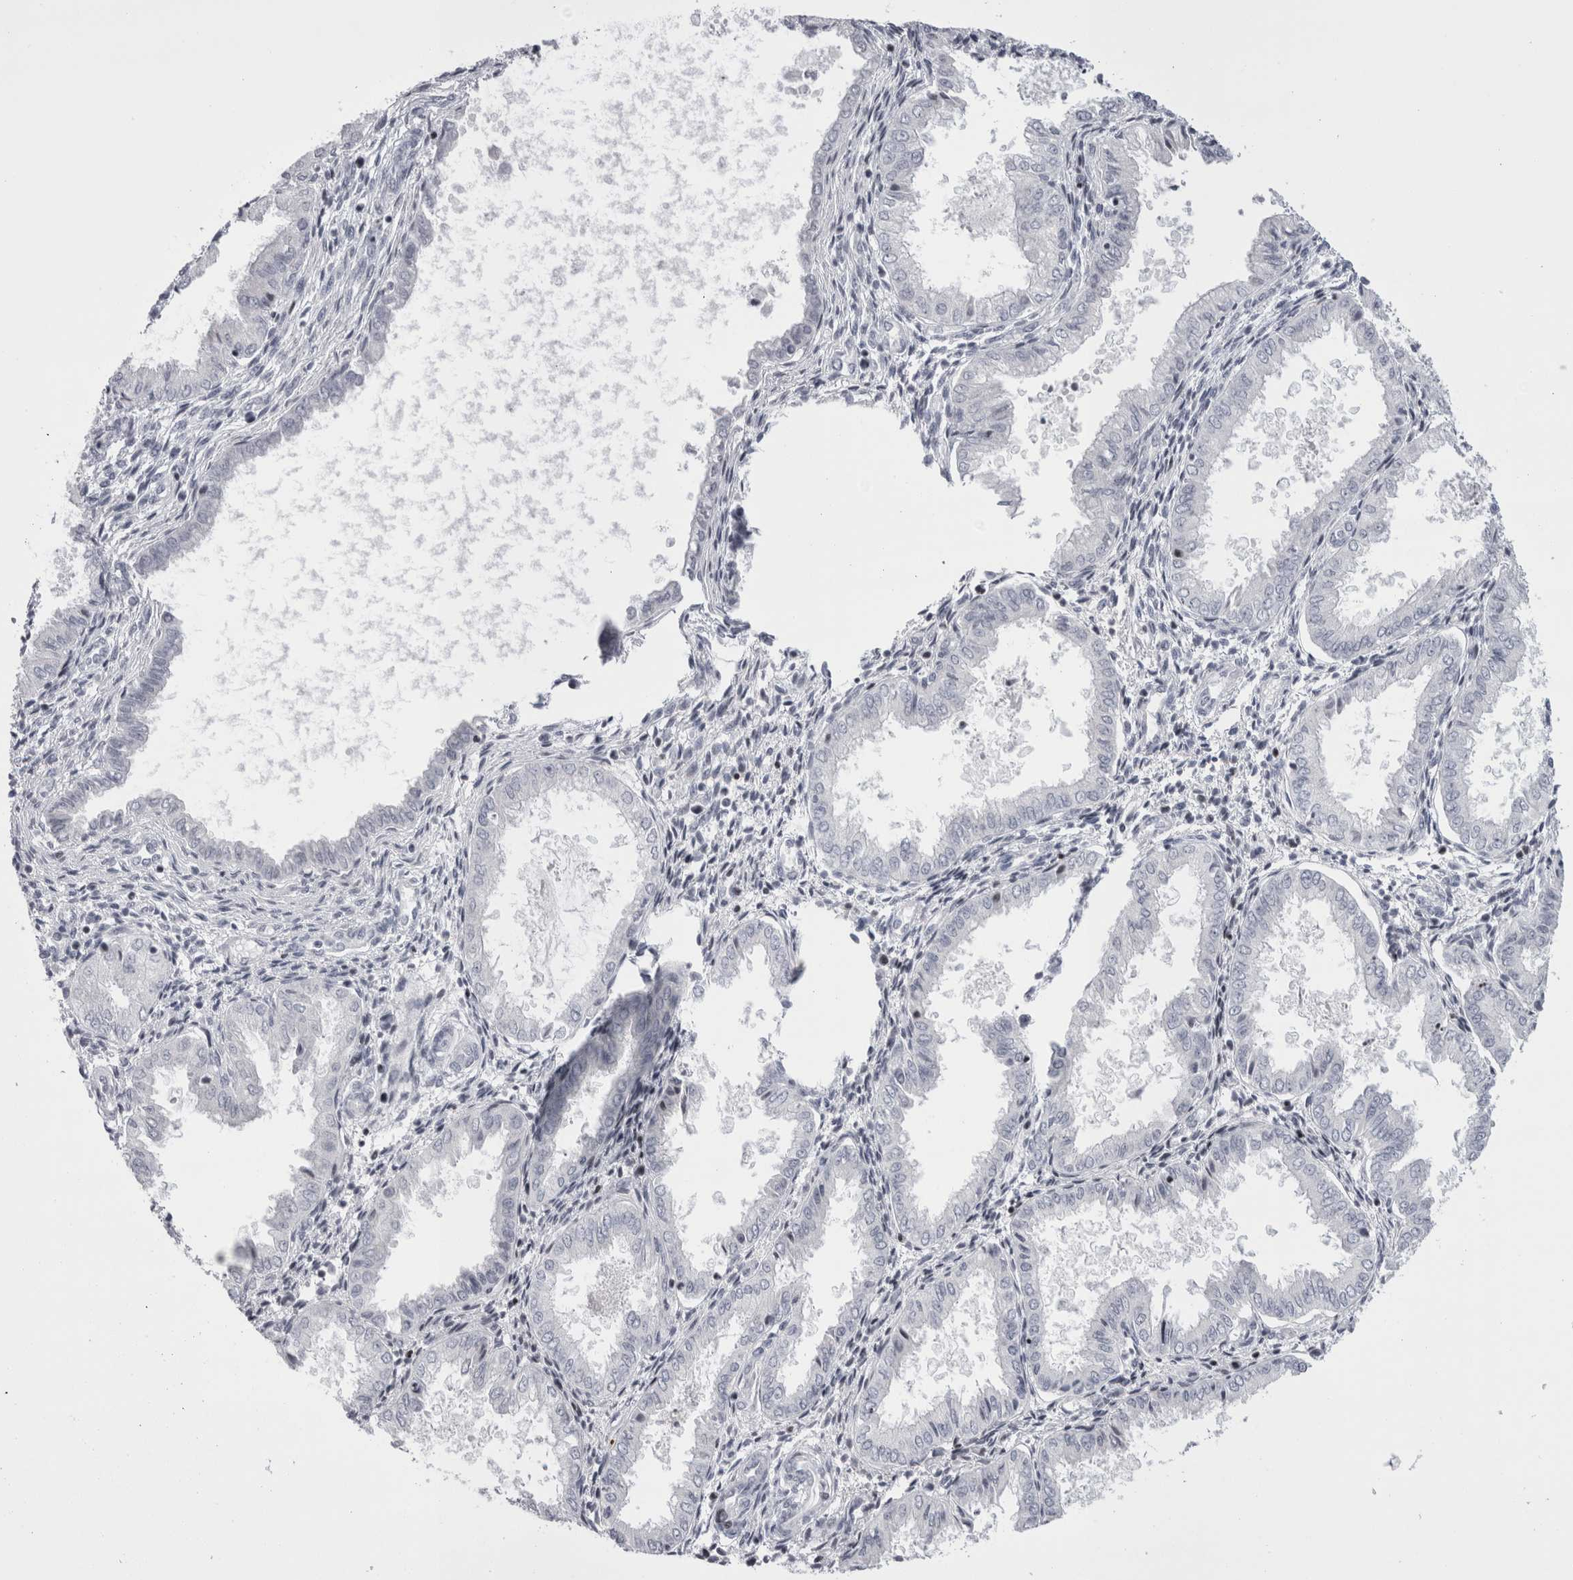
{"staining": {"intensity": "negative", "quantity": "none", "location": "none"}, "tissue": "endometrium", "cell_type": "Cells in endometrial stroma", "image_type": "normal", "snomed": [{"axis": "morphology", "description": "Normal tissue, NOS"}, {"axis": "topography", "description": "Endometrium"}], "caption": "This is a photomicrograph of IHC staining of unremarkable endometrium, which shows no positivity in cells in endometrial stroma. (Brightfield microscopy of DAB (3,3'-diaminobenzidine) immunohistochemistry (IHC) at high magnification).", "gene": "FNDC8", "patient": {"sex": "female", "age": 33}}